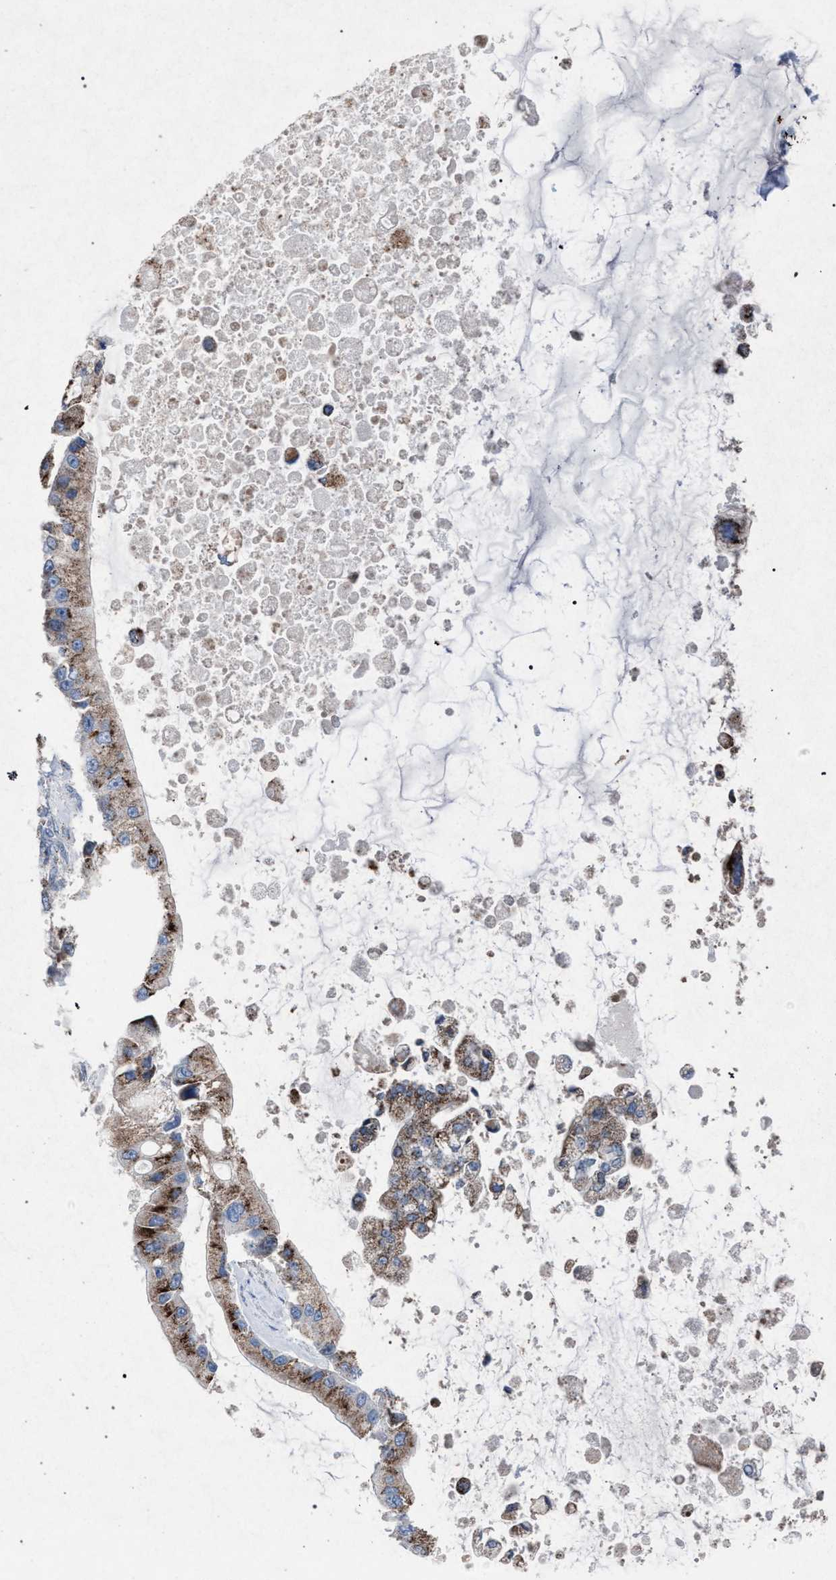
{"staining": {"intensity": "moderate", "quantity": ">75%", "location": "cytoplasmic/membranous"}, "tissue": "liver cancer", "cell_type": "Tumor cells", "image_type": "cancer", "snomed": [{"axis": "morphology", "description": "Cholangiocarcinoma"}, {"axis": "topography", "description": "Liver"}], "caption": "A medium amount of moderate cytoplasmic/membranous staining is appreciated in approximately >75% of tumor cells in liver cancer (cholangiocarcinoma) tissue. (DAB (3,3'-diaminobenzidine) IHC, brown staining for protein, blue staining for nuclei).", "gene": "HSD17B4", "patient": {"sex": "male", "age": 50}}